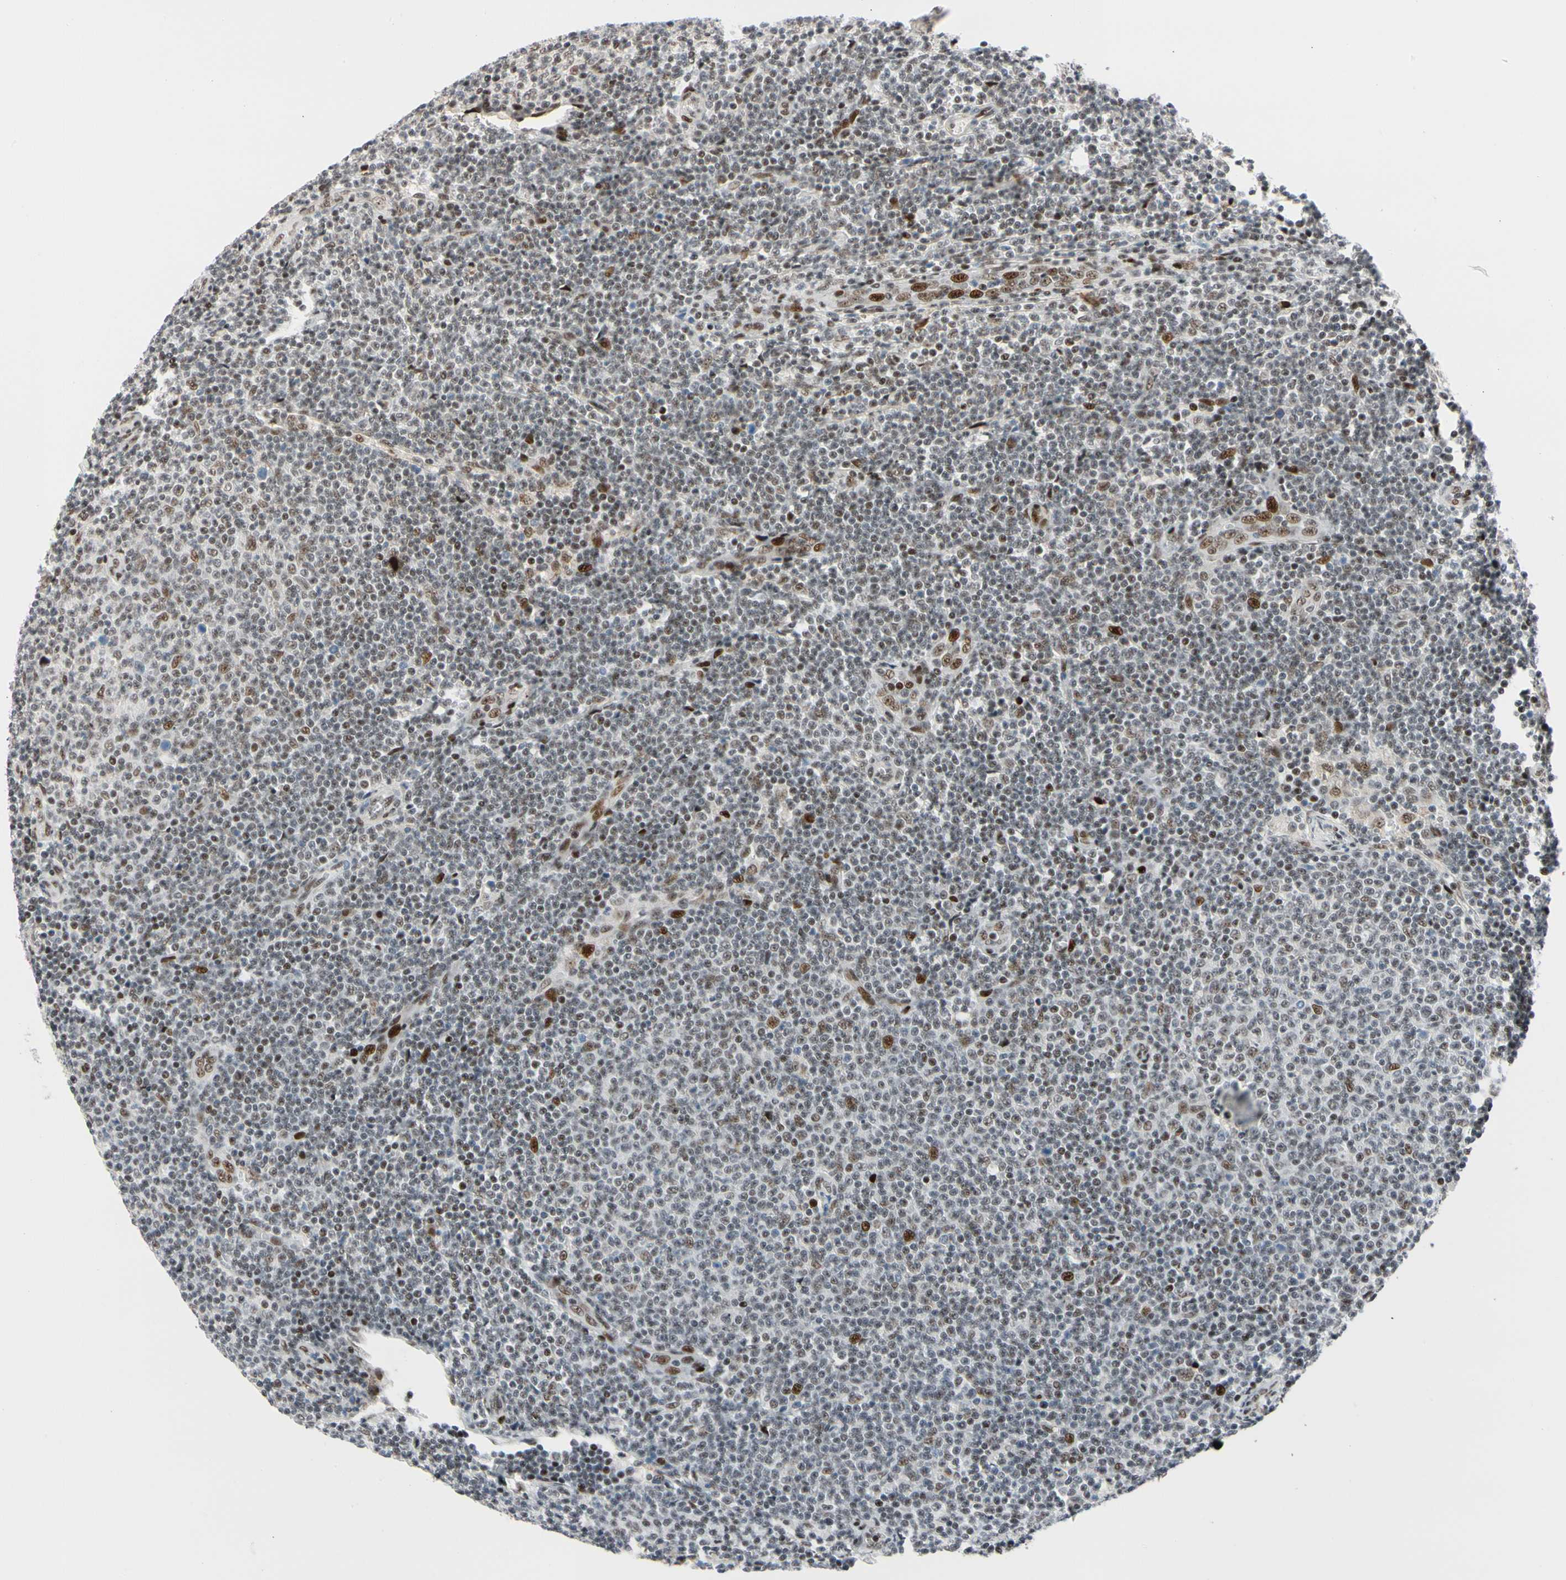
{"staining": {"intensity": "moderate", "quantity": "25%-75%", "location": "nuclear"}, "tissue": "lymphoma", "cell_type": "Tumor cells", "image_type": "cancer", "snomed": [{"axis": "morphology", "description": "Malignant lymphoma, non-Hodgkin's type, Low grade"}, {"axis": "topography", "description": "Lymph node"}], "caption": "The image demonstrates staining of low-grade malignant lymphoma, non-Hodgkin's type, revealing moderate nuclear protein expression (brown color) within tumor cells. The staining was performed using DAB (3,3'-diaminobenzidine) to visualize the protein expression in brown, while the nuclei were stained in blue with hematoxylin (Magnification: 20x).", "gene": "FOXO3", "patient": {"sex": "male", "age": 66}}